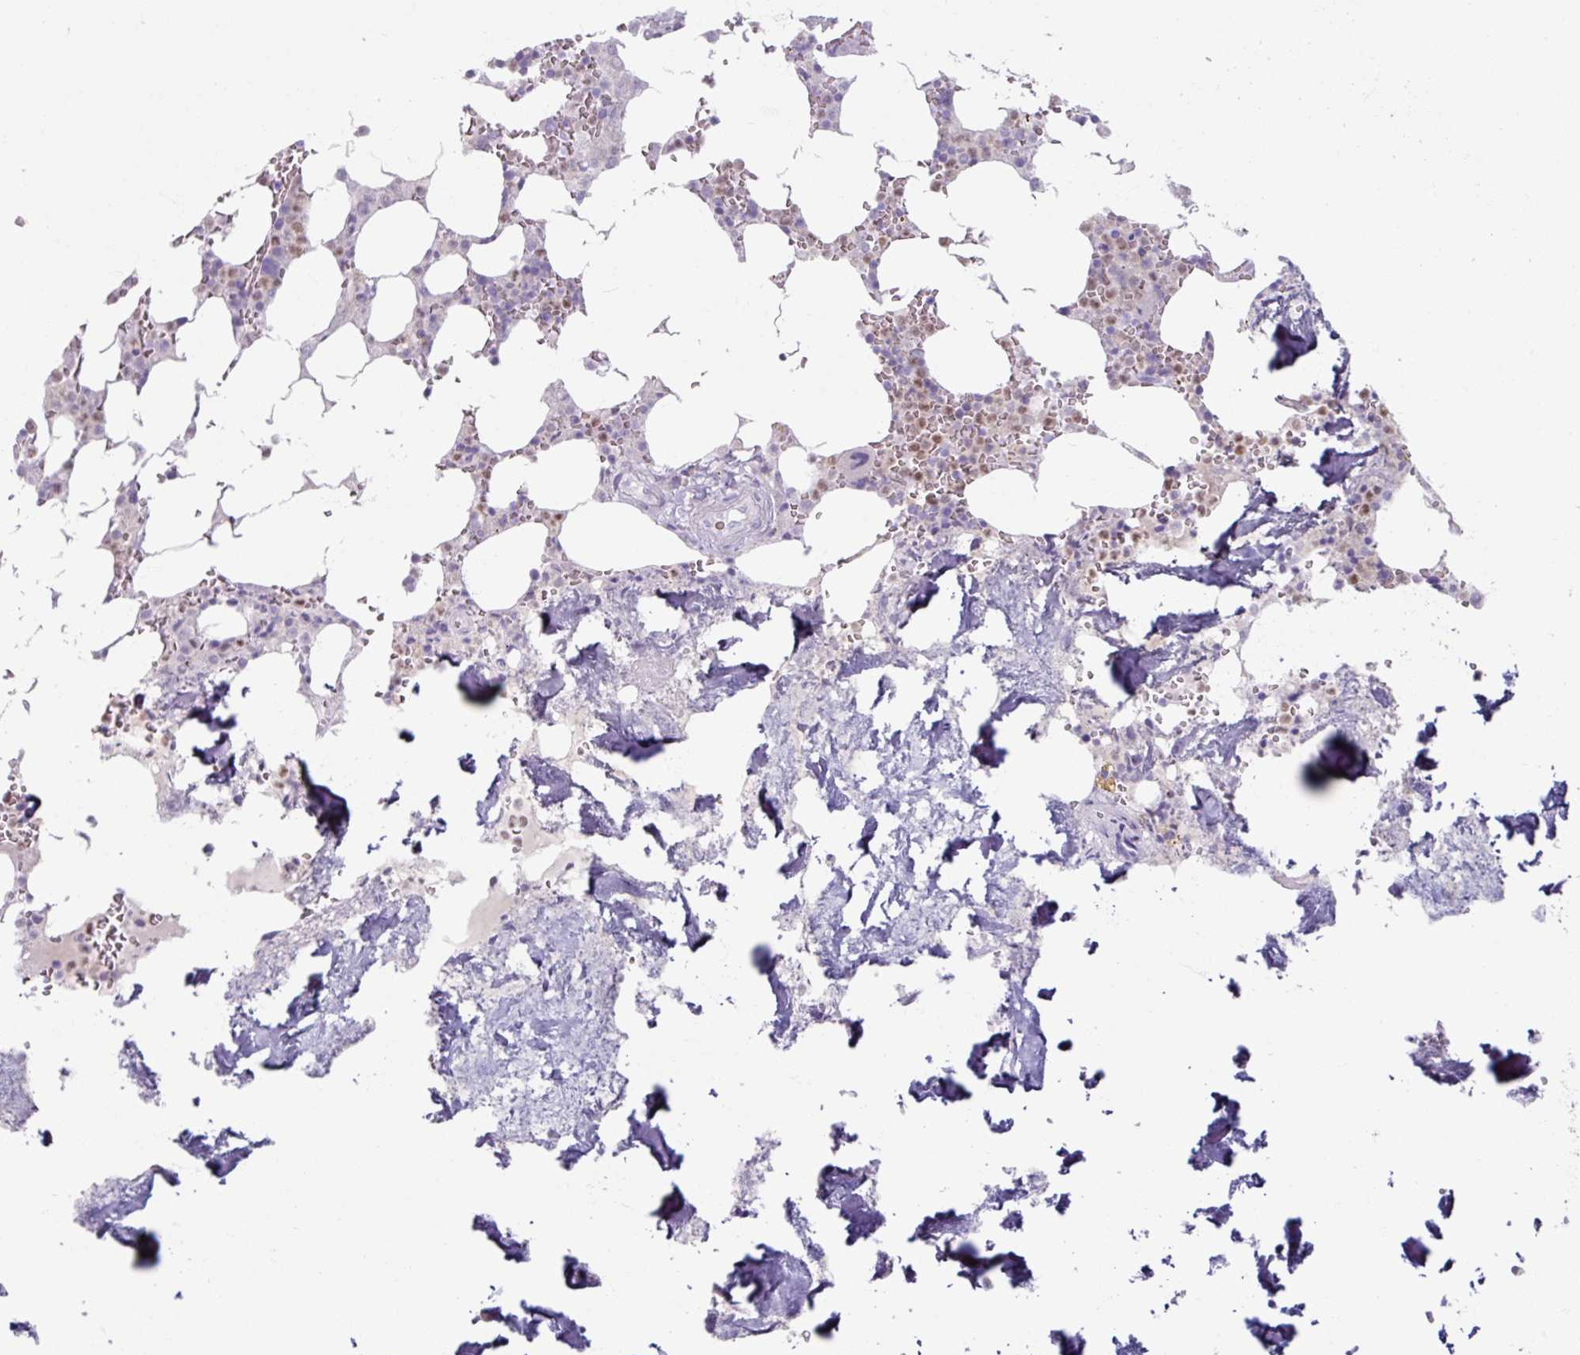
{"staining": {"intensity": "moderate", "quantity": "<25%", "location": "cytoplasmic/membranous"}, "tissue": "bone marrow", "cell_type": "Hematopoietic cells", "image_type": "normal", "snomed": [{"axis": "morphology", "description": "Normal tissue, NOS"}, {"axis": "topography", "description": "Bone marrow"}], "caption": "Immunohistochemistry of benign human bone marrow reveals low levels of moderate cytoplasmic/membranous staining in approximately <25% of hematopoietic cells.", "gene": "ARG1", "patient": {"sex": "male", "age": 64}}